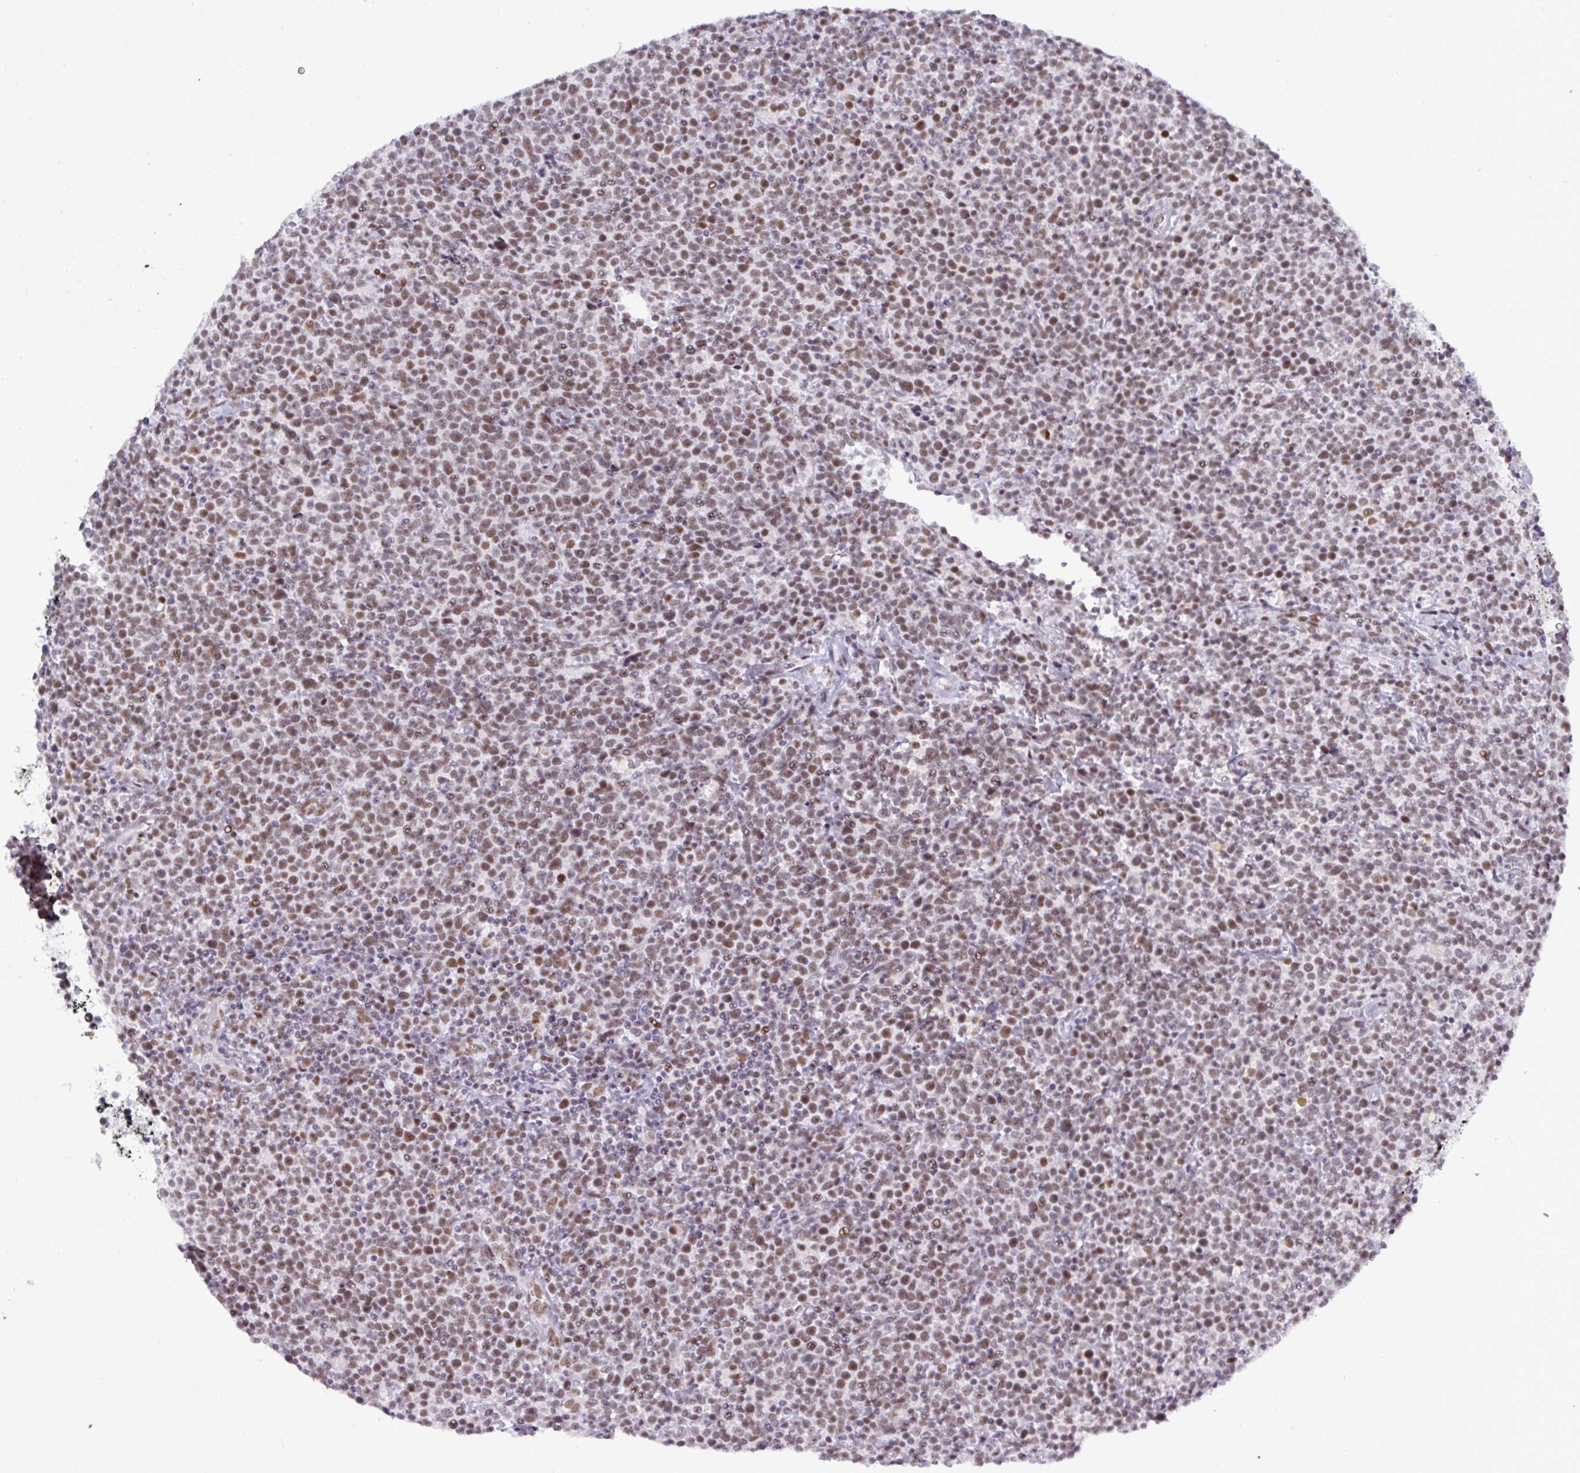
{"staining": {"intensity": "moderate", "quantity": ">75%", "location": "nuclear"}, "tissue": "lymphoma", "cell_type": "Tumor cells", "image_type": "cancer", "snomed": [{"axis": "morphology", "description": "Malignant lymphoma, non-Hodgkin's type, High grade"}, {"axis": "topography", "description": "Lymph node"}], "caption": "An immunohistochemistry (IHC) image of neoplastic tissue is shown. Protein staining in brown labels moderate nuclear positivity in lymphoma within tumor cells. (Brightfield microscopy of DAB IHC at high magnification).", "gene": "PPP1R10", "patient": {"sex": "male", "age": 61}}